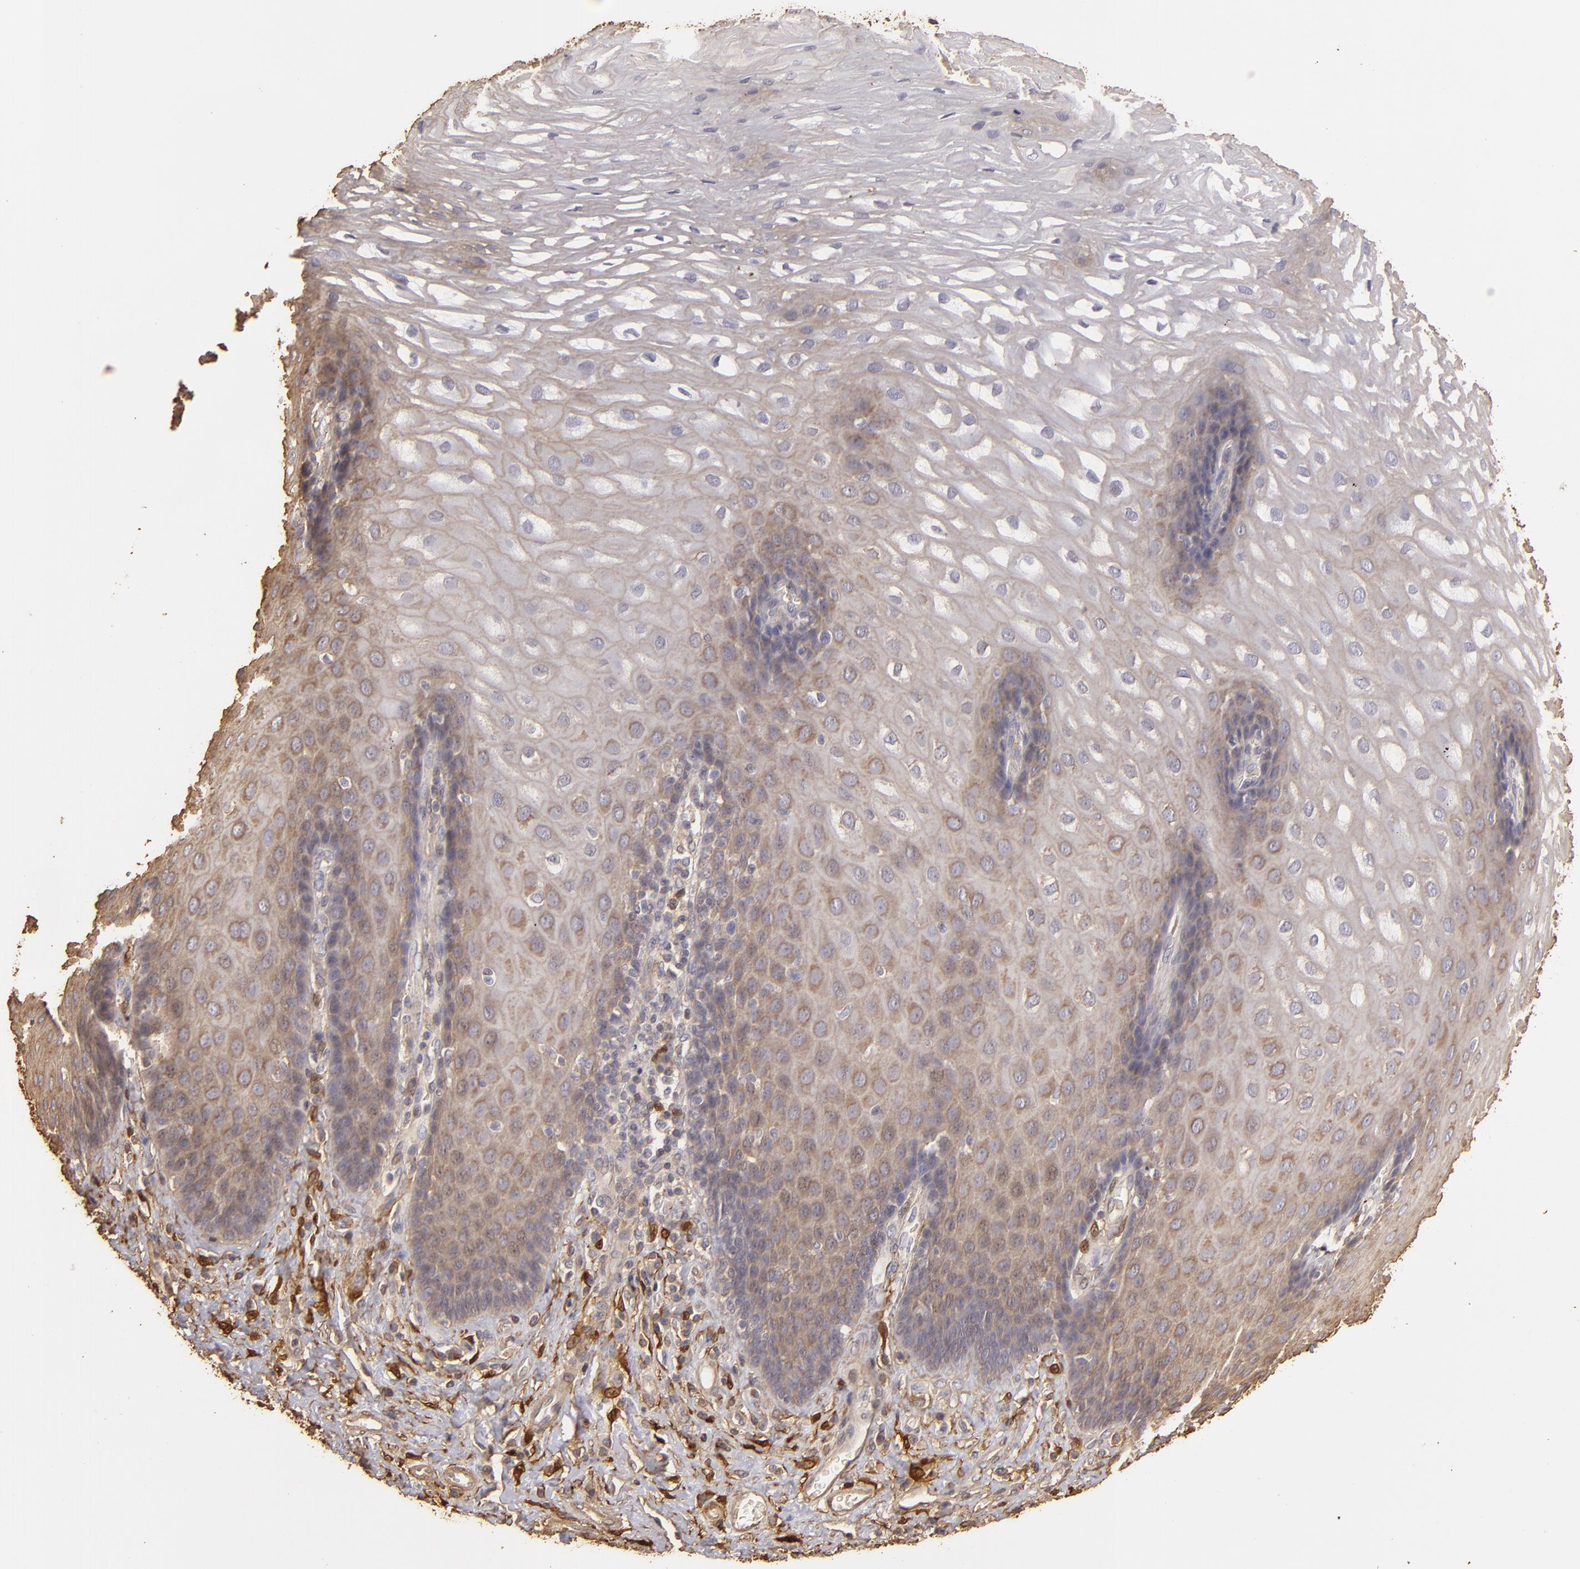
{"staining": {"intensity": "weak", "quantity": "25%-75%", "location": "cytoplasmic/membranous"}, "tissue": "esophagus", "cell_type": "Squamous epithelial cells", "image_type": "normal", "snomed": [{"axis": "morphology", "description": "Normal tissue, NOS"}, {"axis": "morphology", "description": "Adenocarcinoma, NOS"}, {"axis": "topography", "description": "Esophagus"}, {"axis": "topography", "description": "Stomach"}], "caption": "Protein analysis of benign esophagus demonstrates weak cytoplasmic/membranous expression in approximately 25%-75% of squamous epithelial cells.", "gene": "HSPB6", "patient": {"sex": "male", "age": 62}}